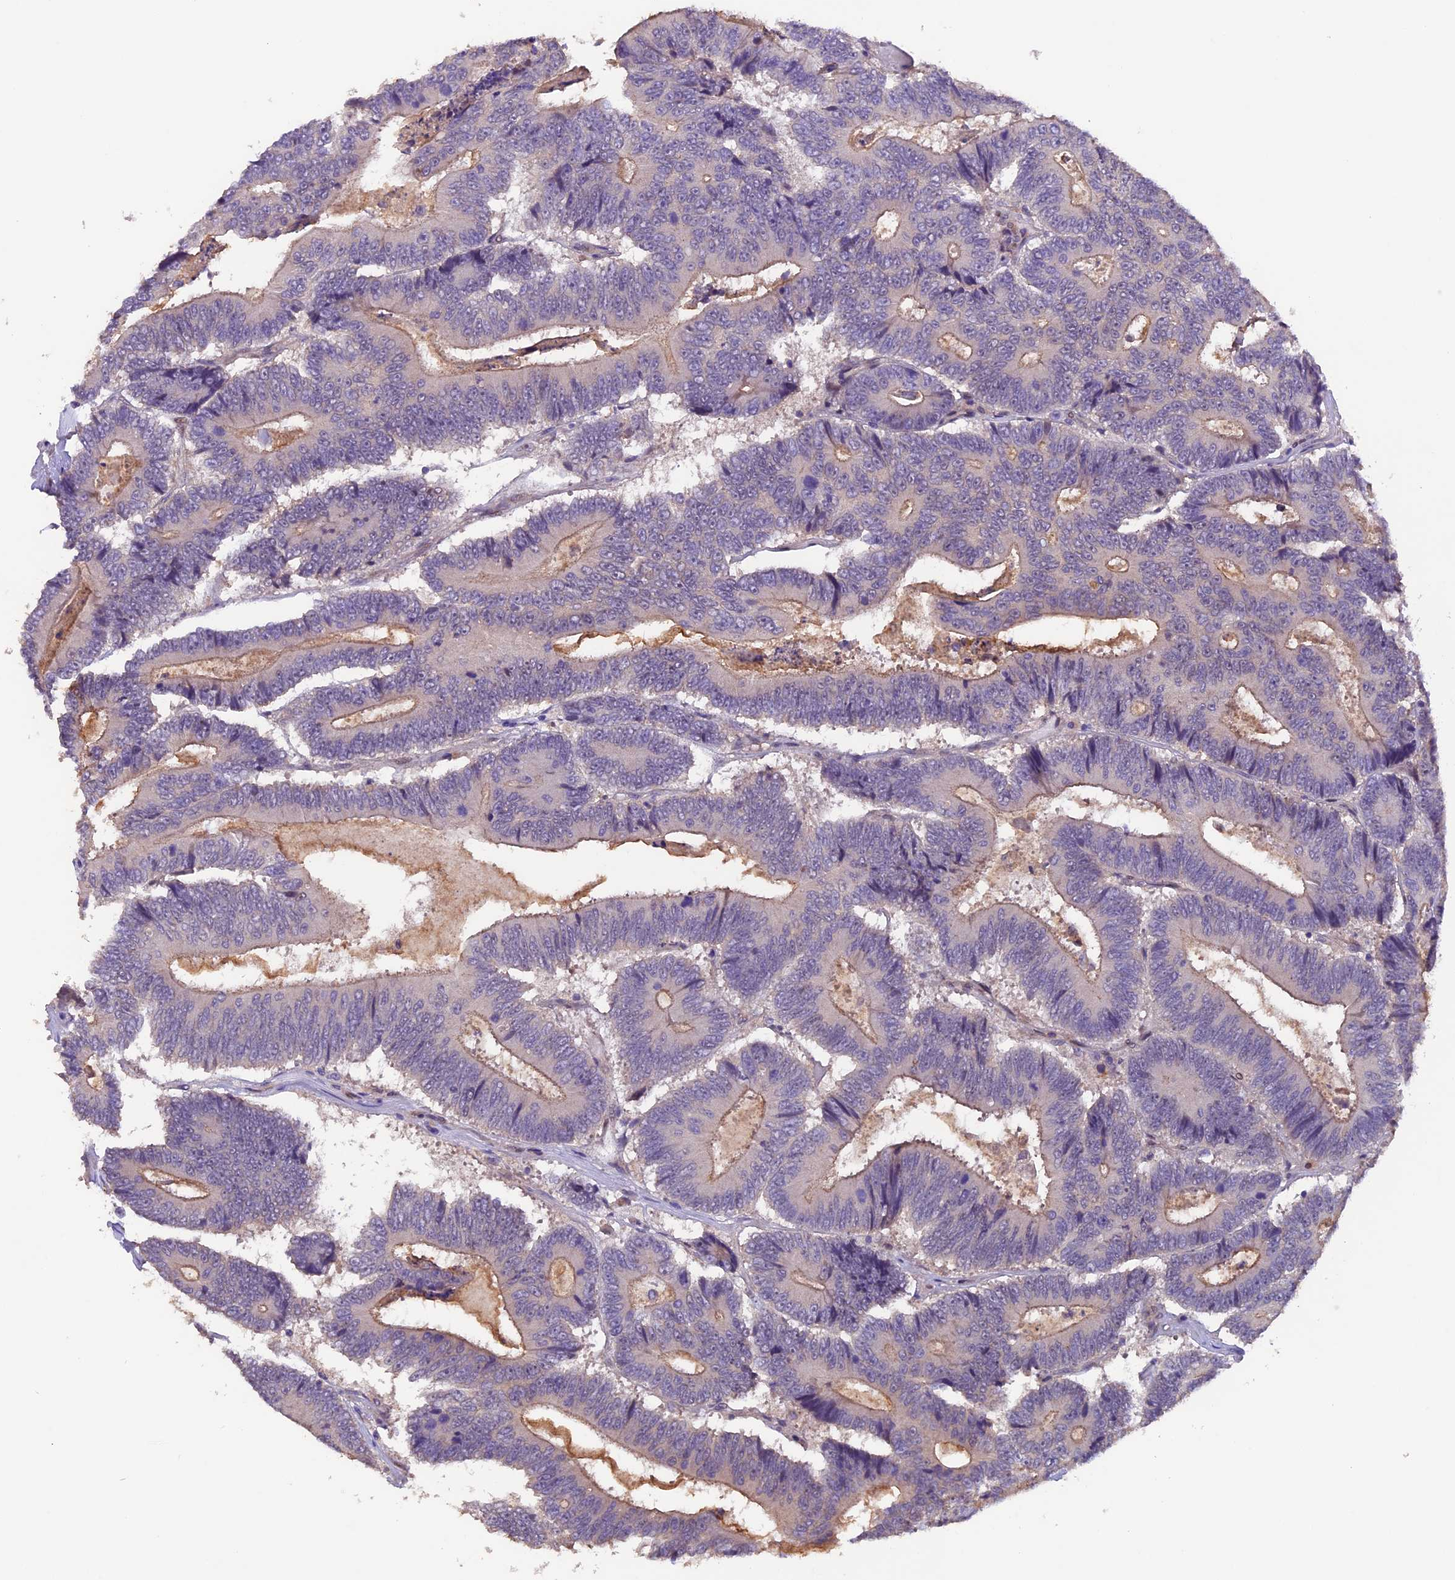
{"staining": {"intensity": "weak", "quantity": "<25%", "location": "cytoplasmic/membranous"}, "tissue": "colorectal cancer", "cell_type": "Tumor cells", "image_type": "cancer", "snomed": [{"axis": "morphology", "description": "Adenocarcinoma, NOS"}, {"axis": "topography", "description": "Colon"}], "caption": "Tumor cells show no significant expression in colorectal cancer.", "gene": "NCK2", "patient": {"sex": "male", "age": 83}}